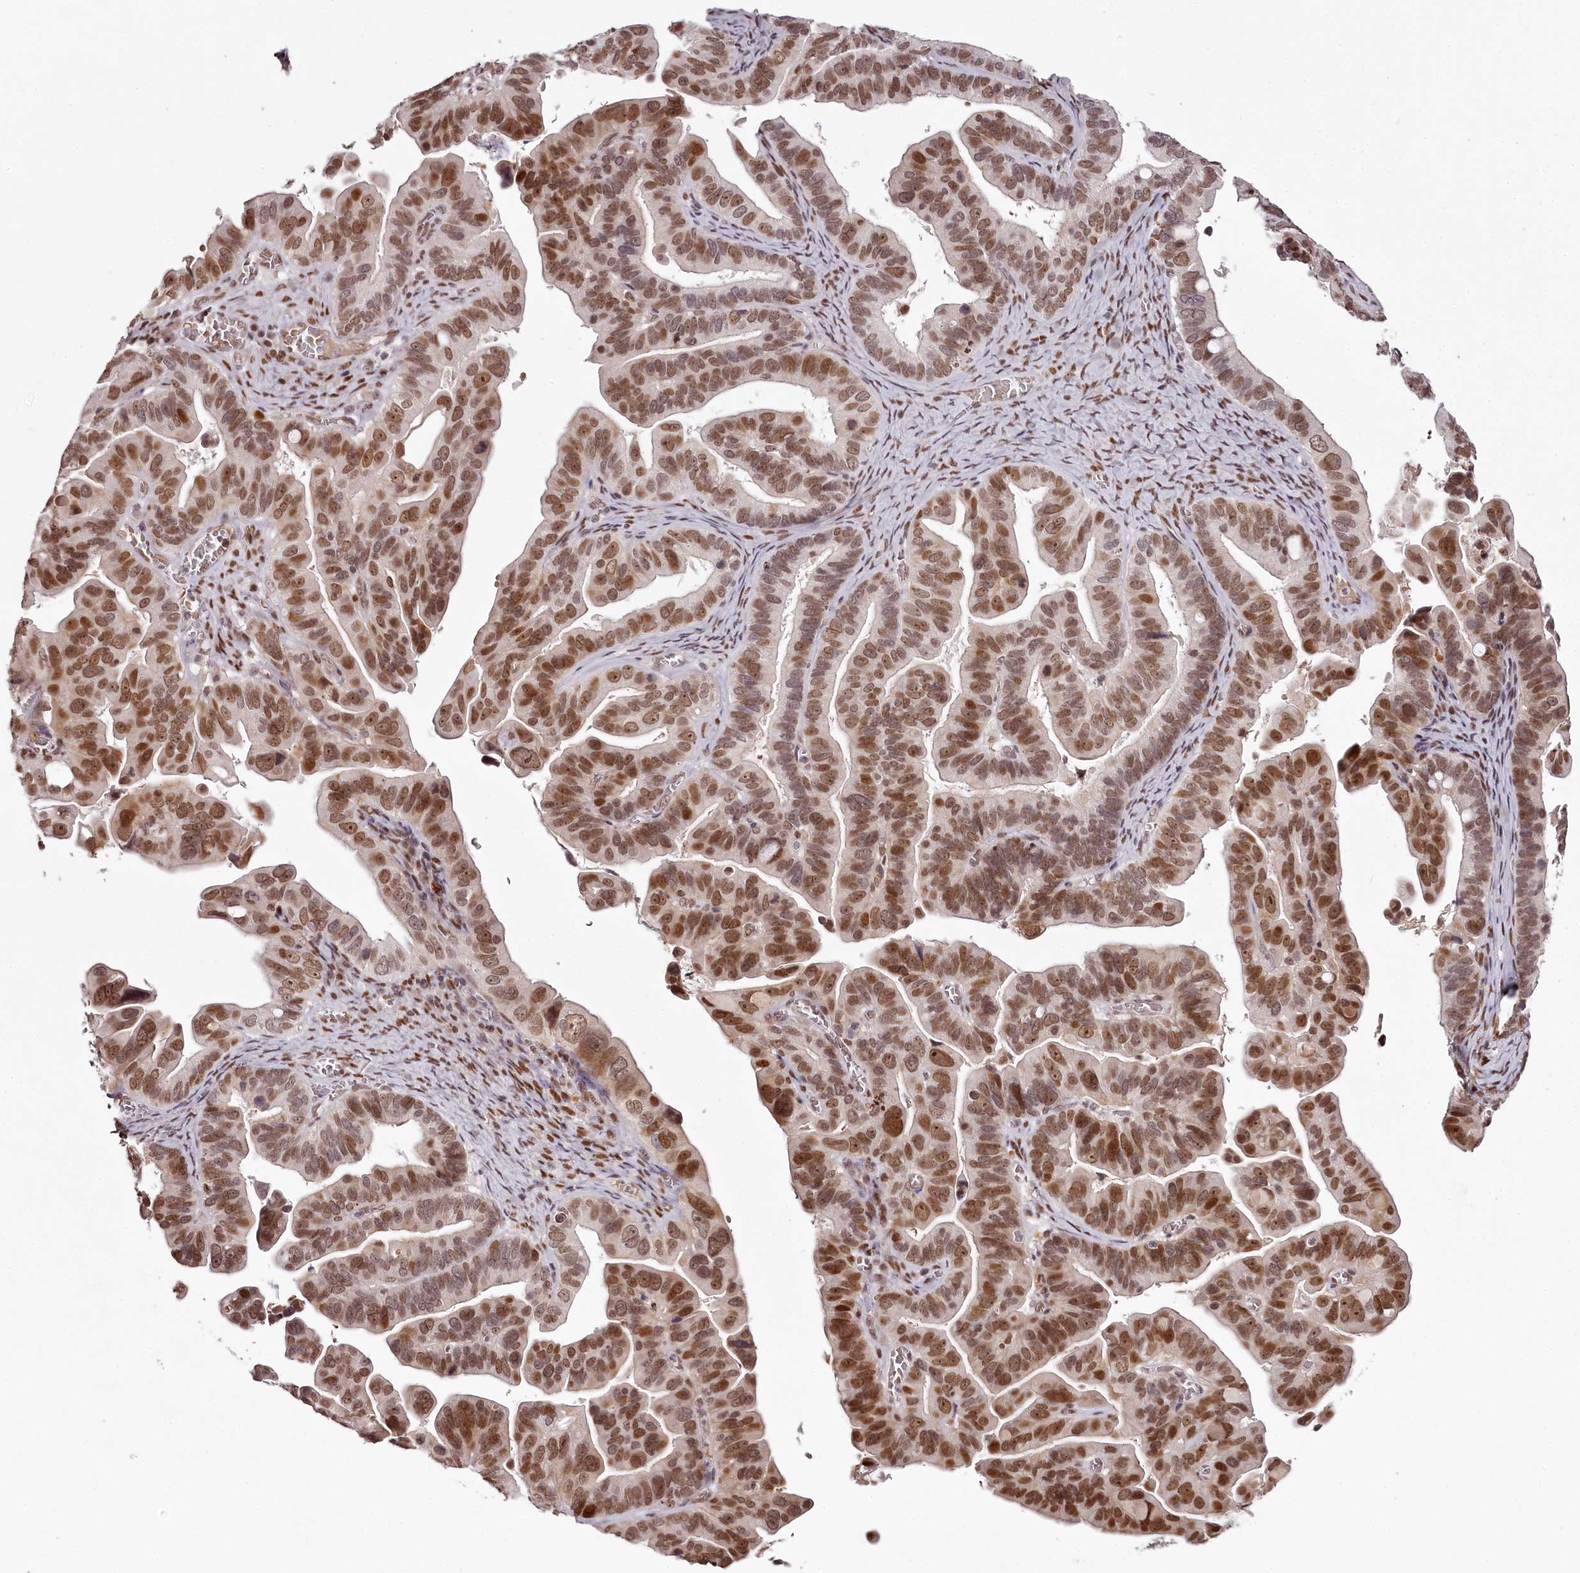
{"staining": {"intensity": "moderate", "quantity": ">75%", "location": "nuclear"}, "tissue": "ovarian cancer", "cell_type": "Tumor cells", "image_type": "cancer", "snomed": [{"axis": "morphology", "description": "Cystadenocarcinoma, serous, NOS"}, {"axis": "topography", "description": "Ovary"}], "caption": "Immunohistochemistry (IHC) micrograph of neoplastic tissue: human ovarian cancer (serous cystadenocarcinoma) stained using immunohistochemistry (IHC) demonstrates medium levels of moderate protein expression localized specifically in the nuclear of tumor cells, appearing as a nuclear brown color.", "gene": "THYN1", "patient": {"sex": "female", "age": 56}}